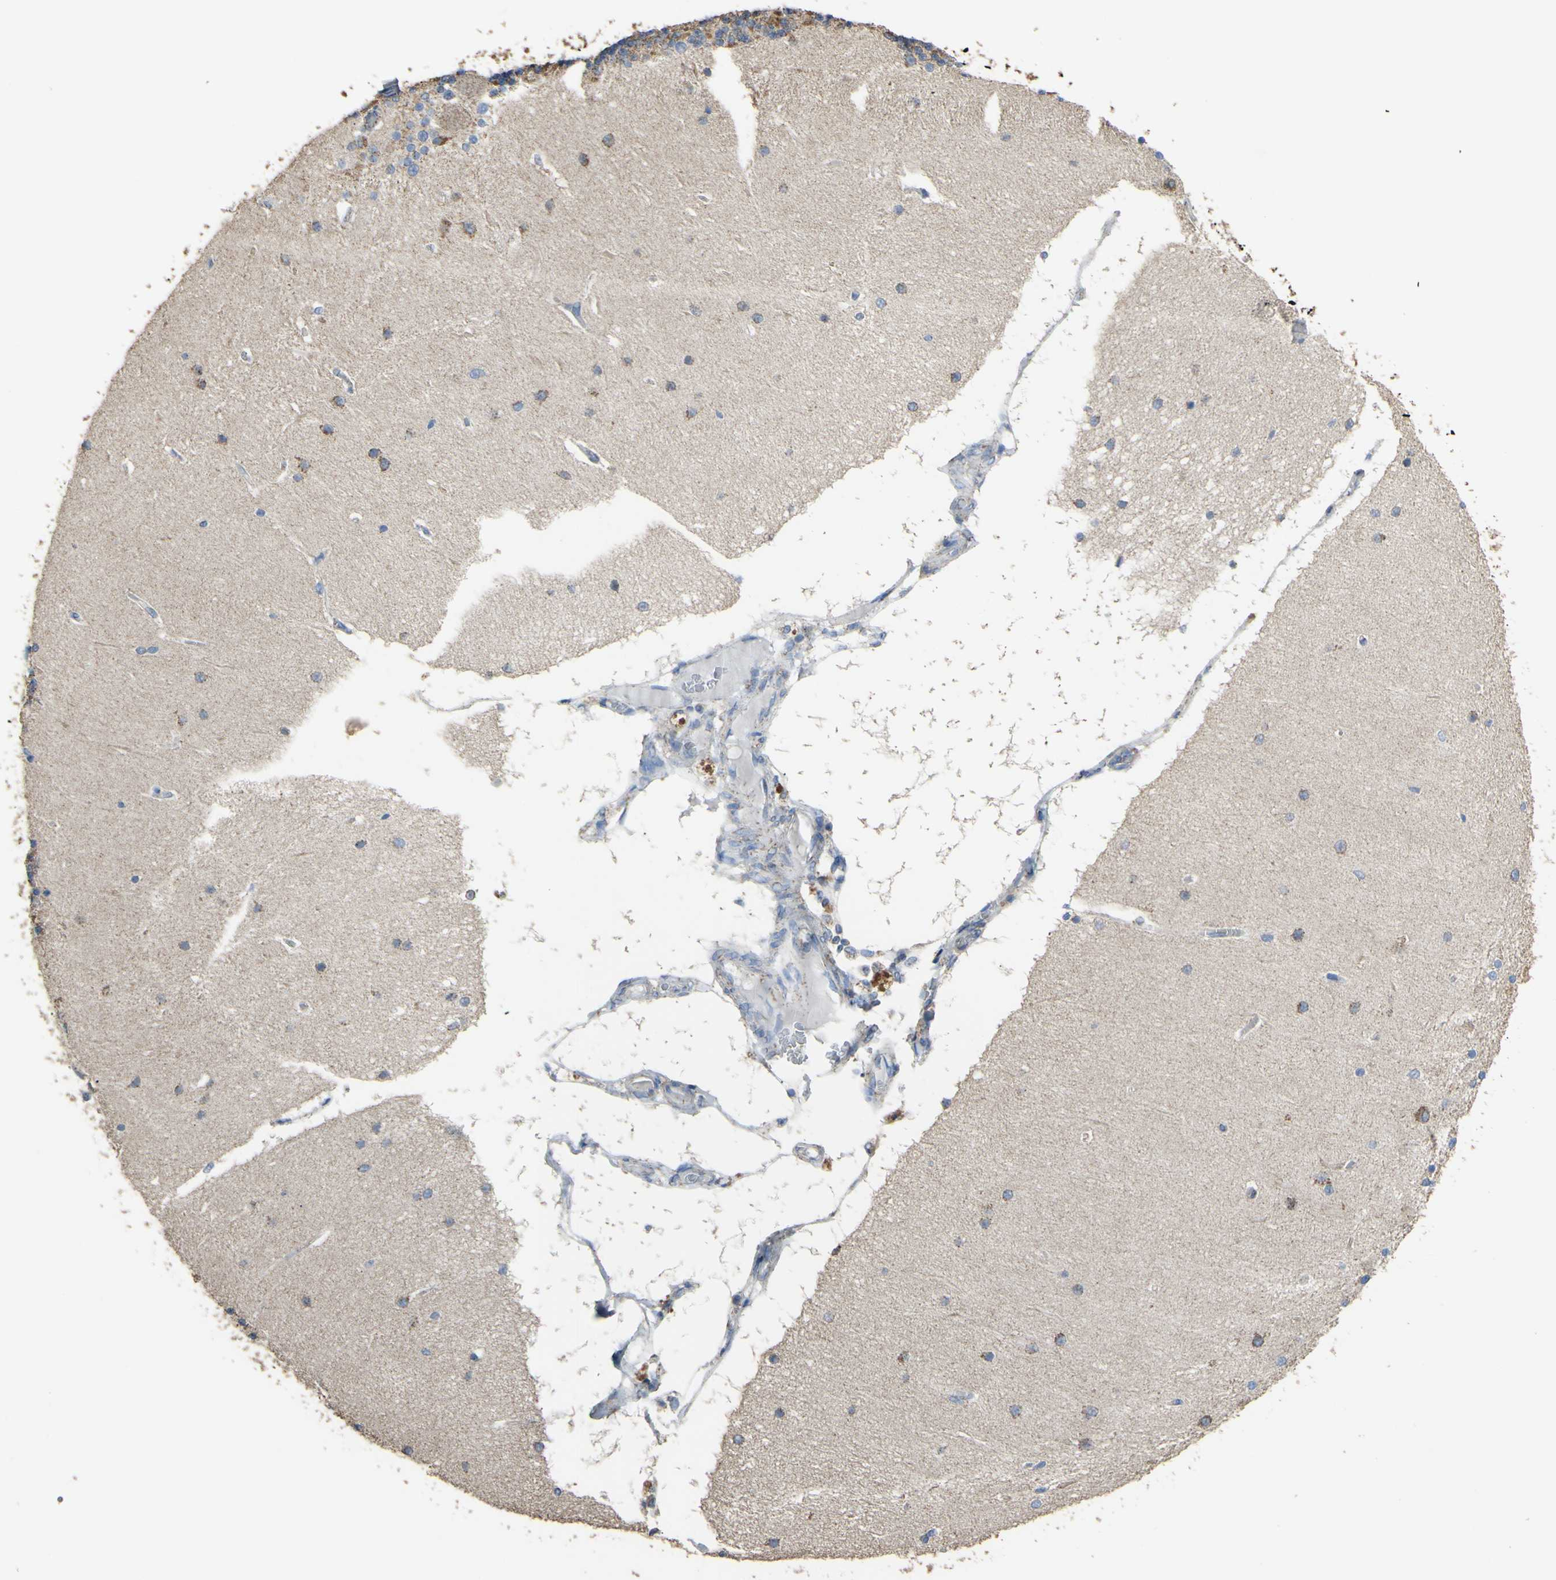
{"staining": {"intensity": "moderate", "quantity": "<25%", "location": "cytoplasmic/membranous"}, "tissue": "cerebellum", "cell_type": "Cells in granular layer", "image_type": "normal", "snomed": [{"axis": "morphology", "description": "Normal tissue, NOS"}, {"axis": "topography", "description": "Cerebellum"}], "caption": "Immunohistochemical staining of benign cerebellum displays <25% levels of moderate cytoplasmic/membranous protein expression in about <25% of cells in granular layer.", "gene": "CMKLR2", "patient": {"sex": "female", "age": 54}}